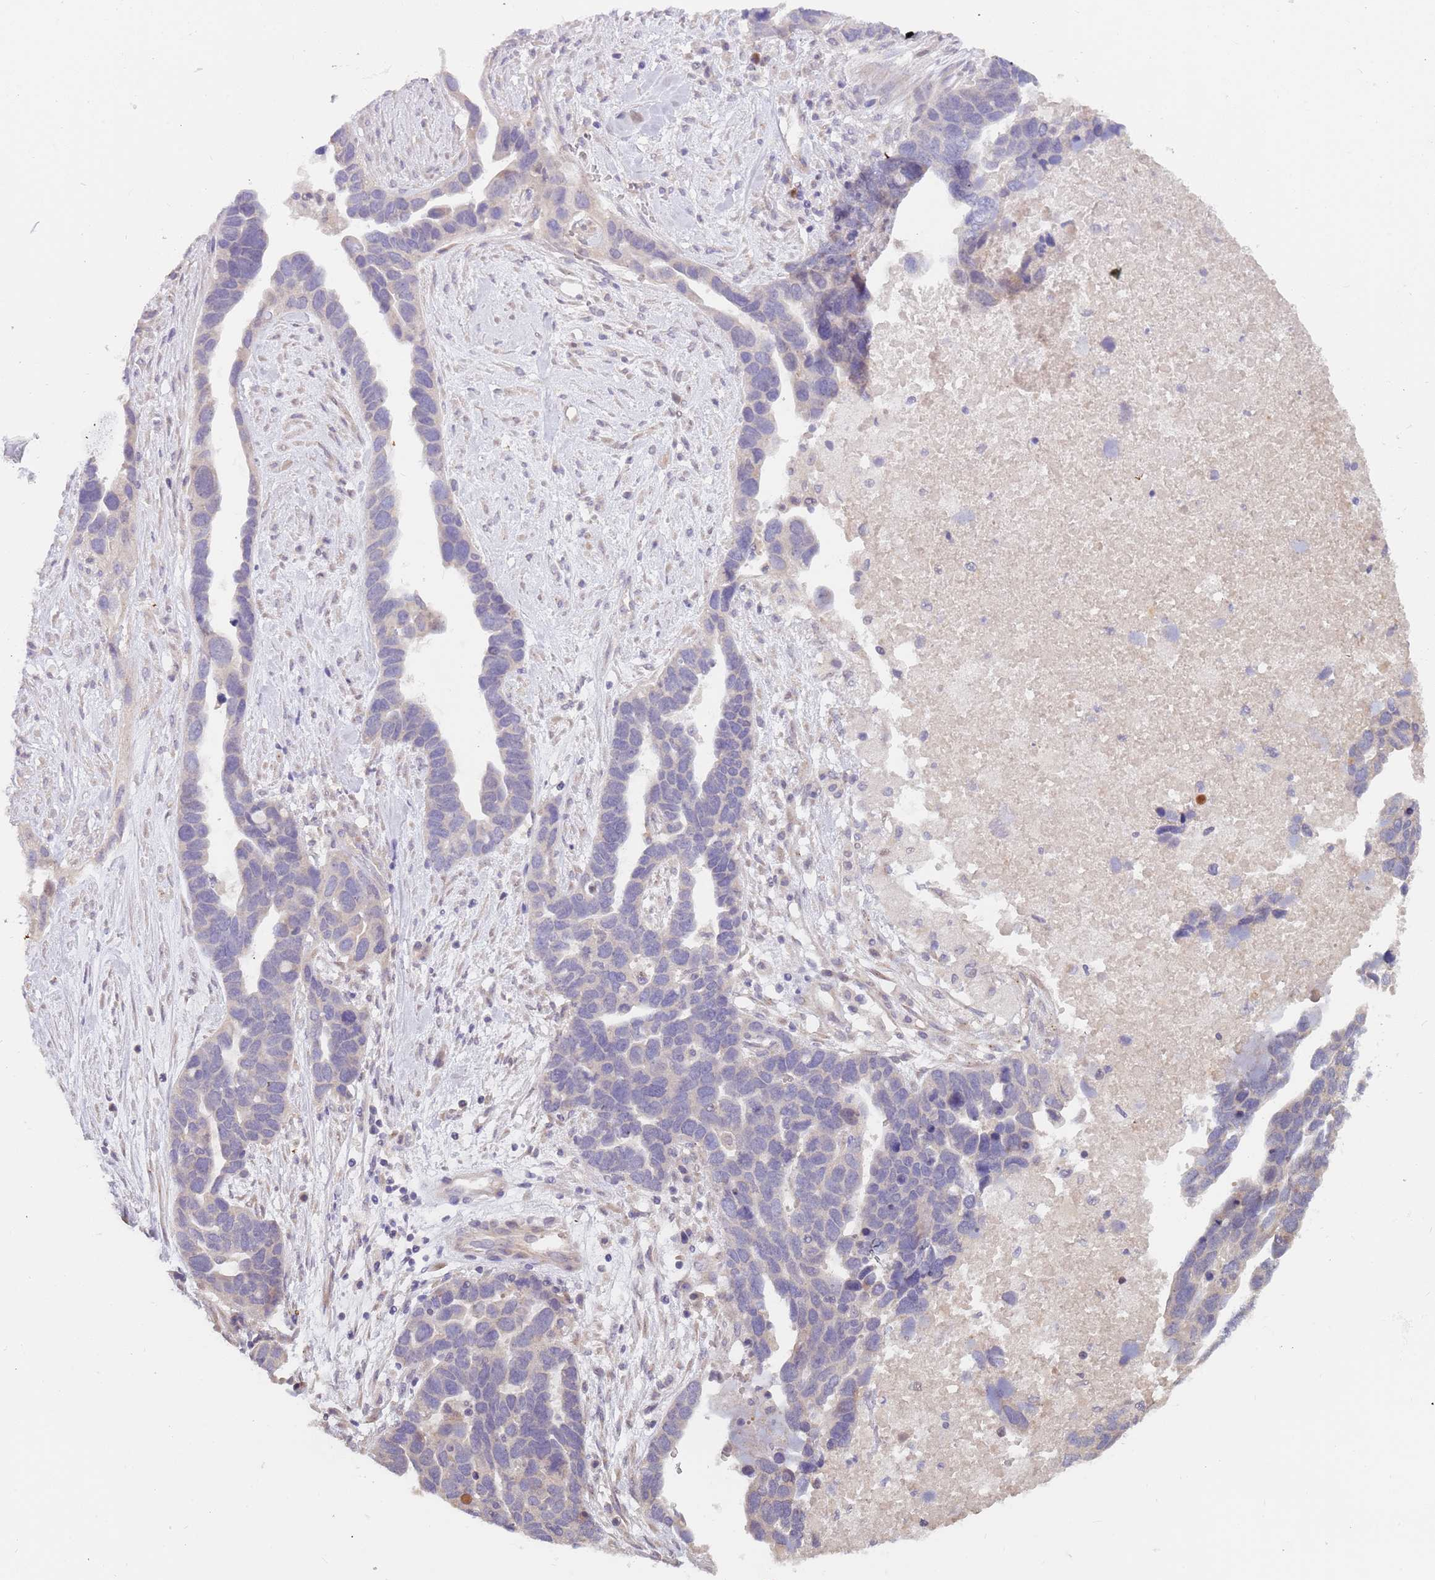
{"staining": {"intensity": "negative", "quantity": "none", "location": "none"}, "tissue": "ovarian cancer", "cell_type": "Tumor cells", "image_type": "cancer", "snomed": [{"axis": "morphology", "description": "Cystadenocarcinoma, serous, NOS"}, {"axis": "topography", "description": "Ovary"}], "caption": "Tumor cells are negative for brown protein staining in ovarian cancer.", "gene": "ZNF746", "patient": {"sex": "female", "age": 54}}